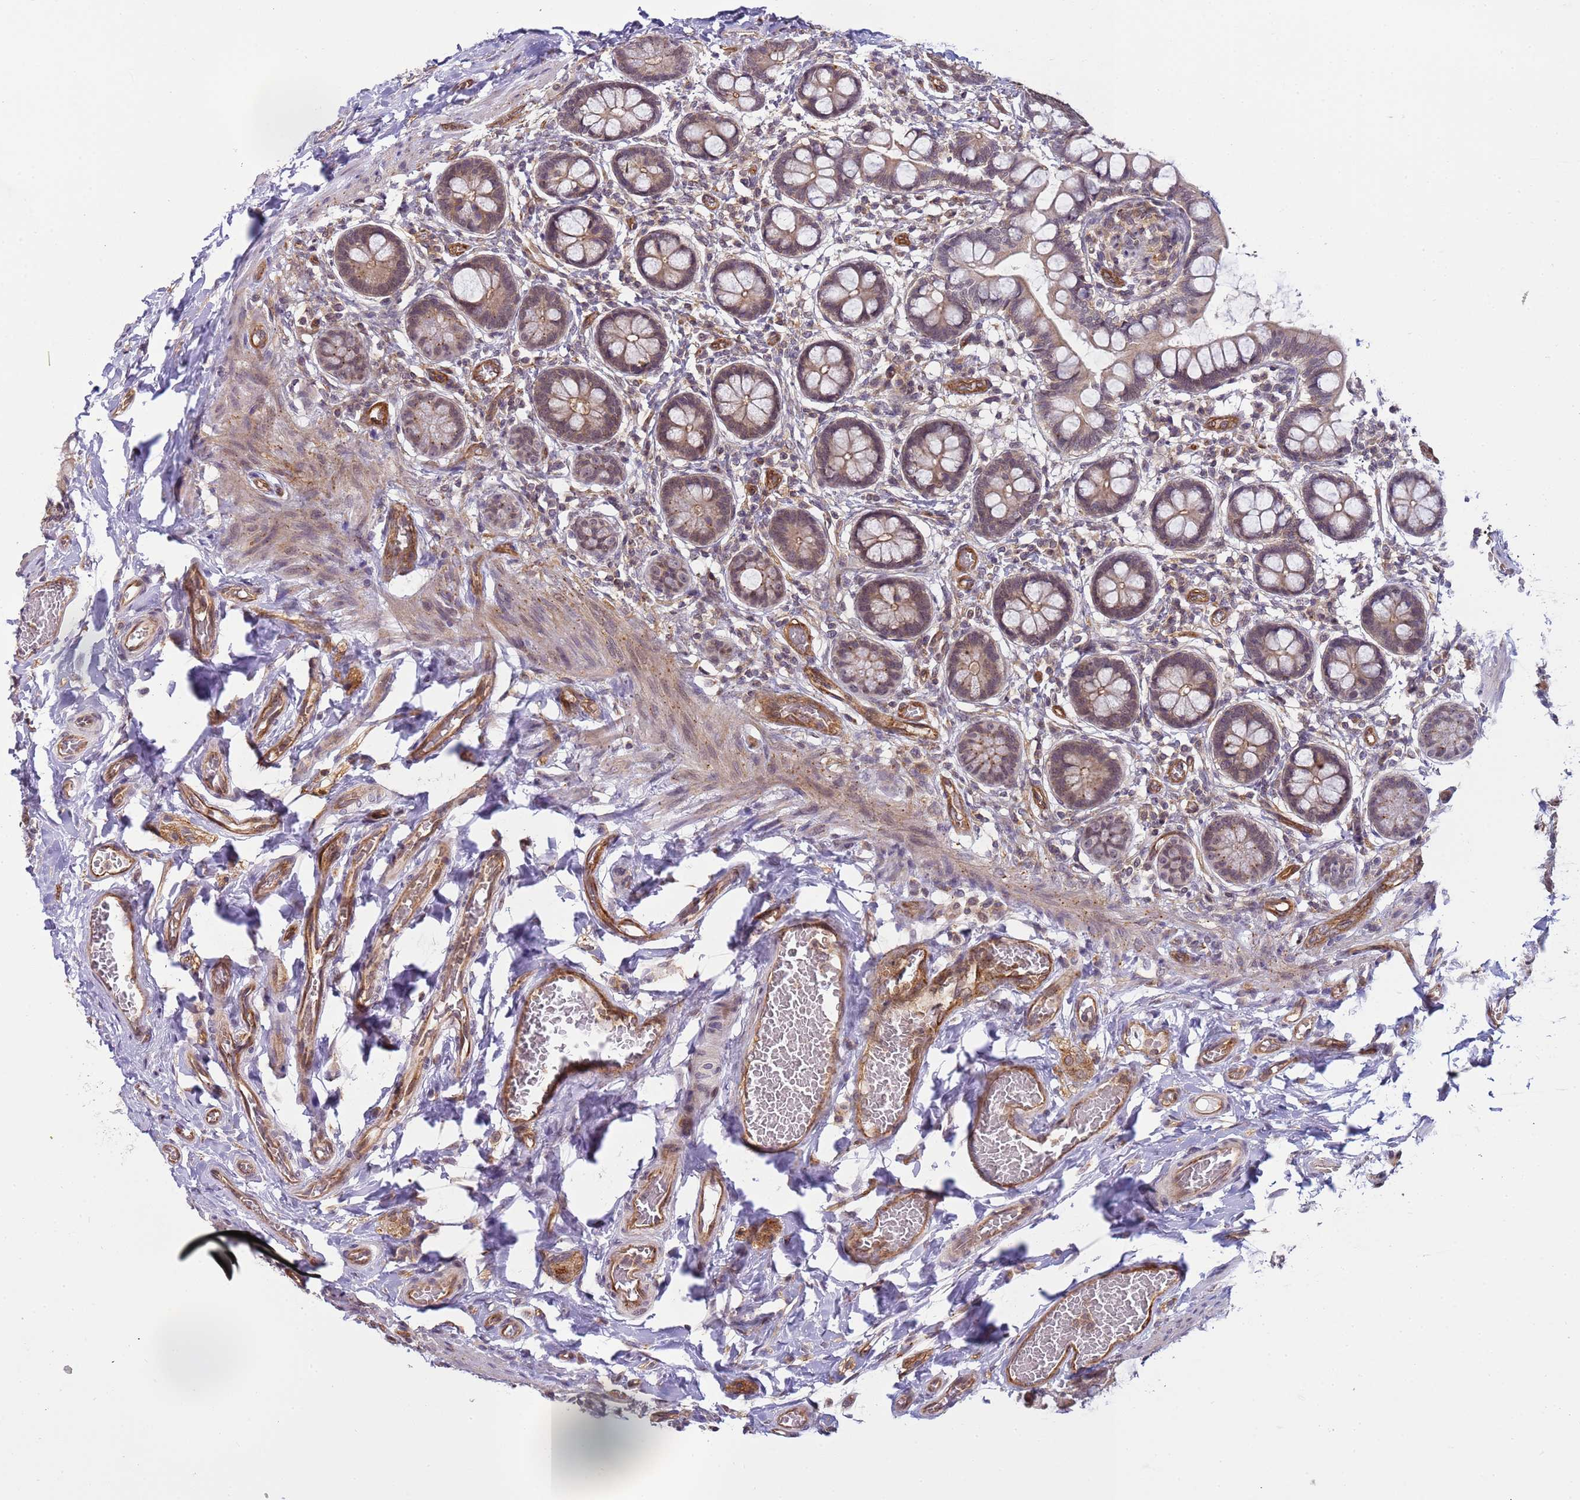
{"staining": {"intensity": "moderate", "quantity": "25%-75%", "location": "cytoplasmic/membranous"}, "tissue": "small intestine", "cell_type": "Glandular cells", "image_type": "normal", "snomed": [{"axis": "morphology", "description": "Normal tissue, NOS"}, {"axis": "topography", "description": "Small intestine"}], "caption": "Immunohistochemical staining of benign small intestine shows medium levels of moderate cytoplasmic/membranous expression in about 25%-75% of glandular cells. The staining was performed using DAB (3,3'-diaminobenzidine) to visualize the protein expression in brown, while the nuclei were stained in blue with hematoxylin (Magnification: 20x).", "gene": "EMC2", "patient": {"sex": "male", "age": 52}}